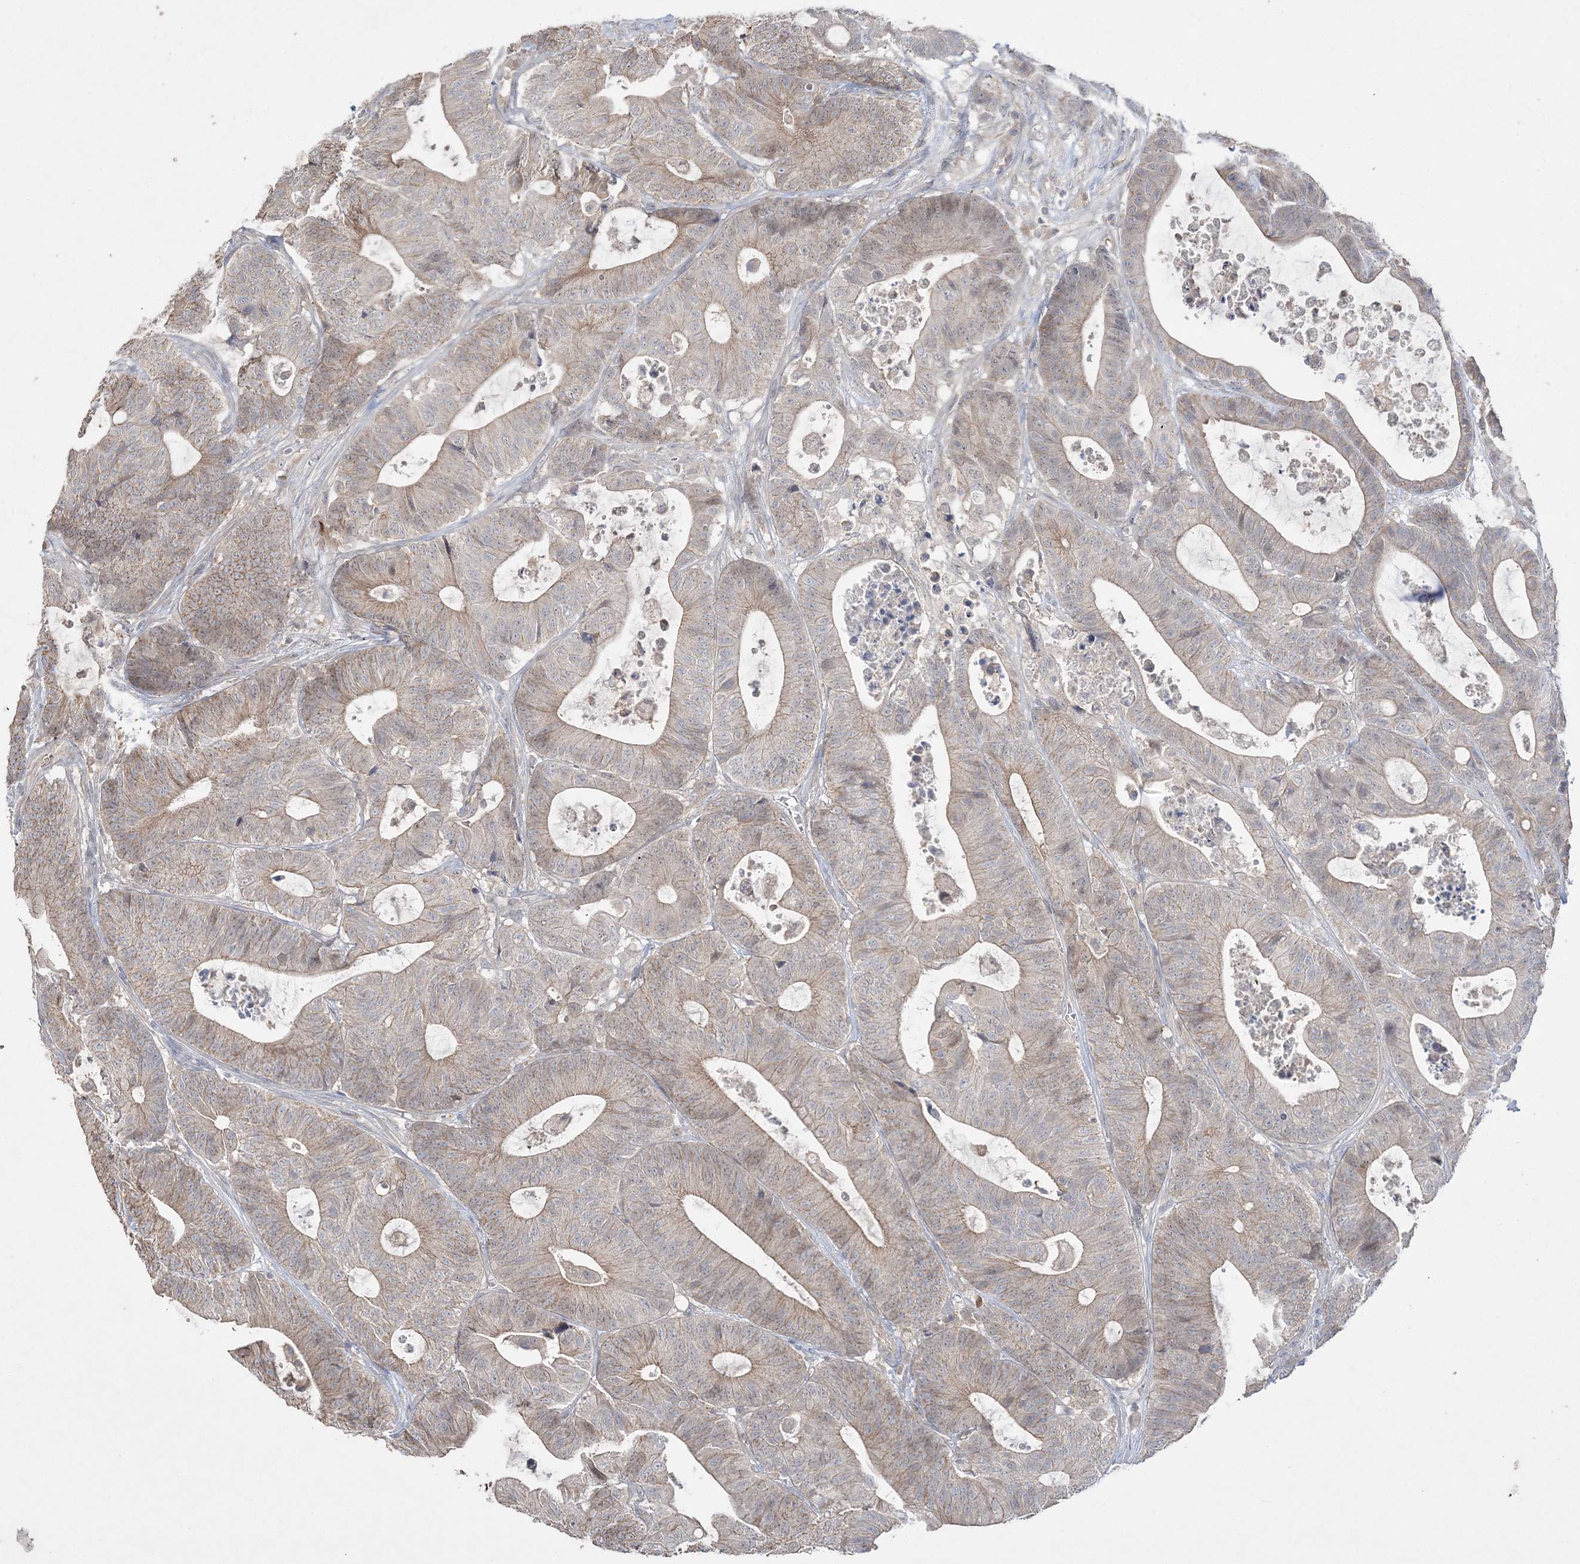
{"staining": {"intensity": "weak", "quantity": "25%-75%", "location": "cytoplasmic/membranous"}, "tissue": "colorectal cancer", "cell_type": "Tumor cells", "image_type": "cancer", "snomed": [{"axis": "morphology", "description": "Adenocarcinoma, NOS"}, {"axis": "topography", "description": "Colon"}], "caption": "Protein expression analysis of adenocarcinoma (colorectal) exhibits weak cytoplasmic/membranous positivity in approximately 25%-75% of tumor cells.", "gene": "SH3BP4", "patient": {"sex": "female", "age": 84}}